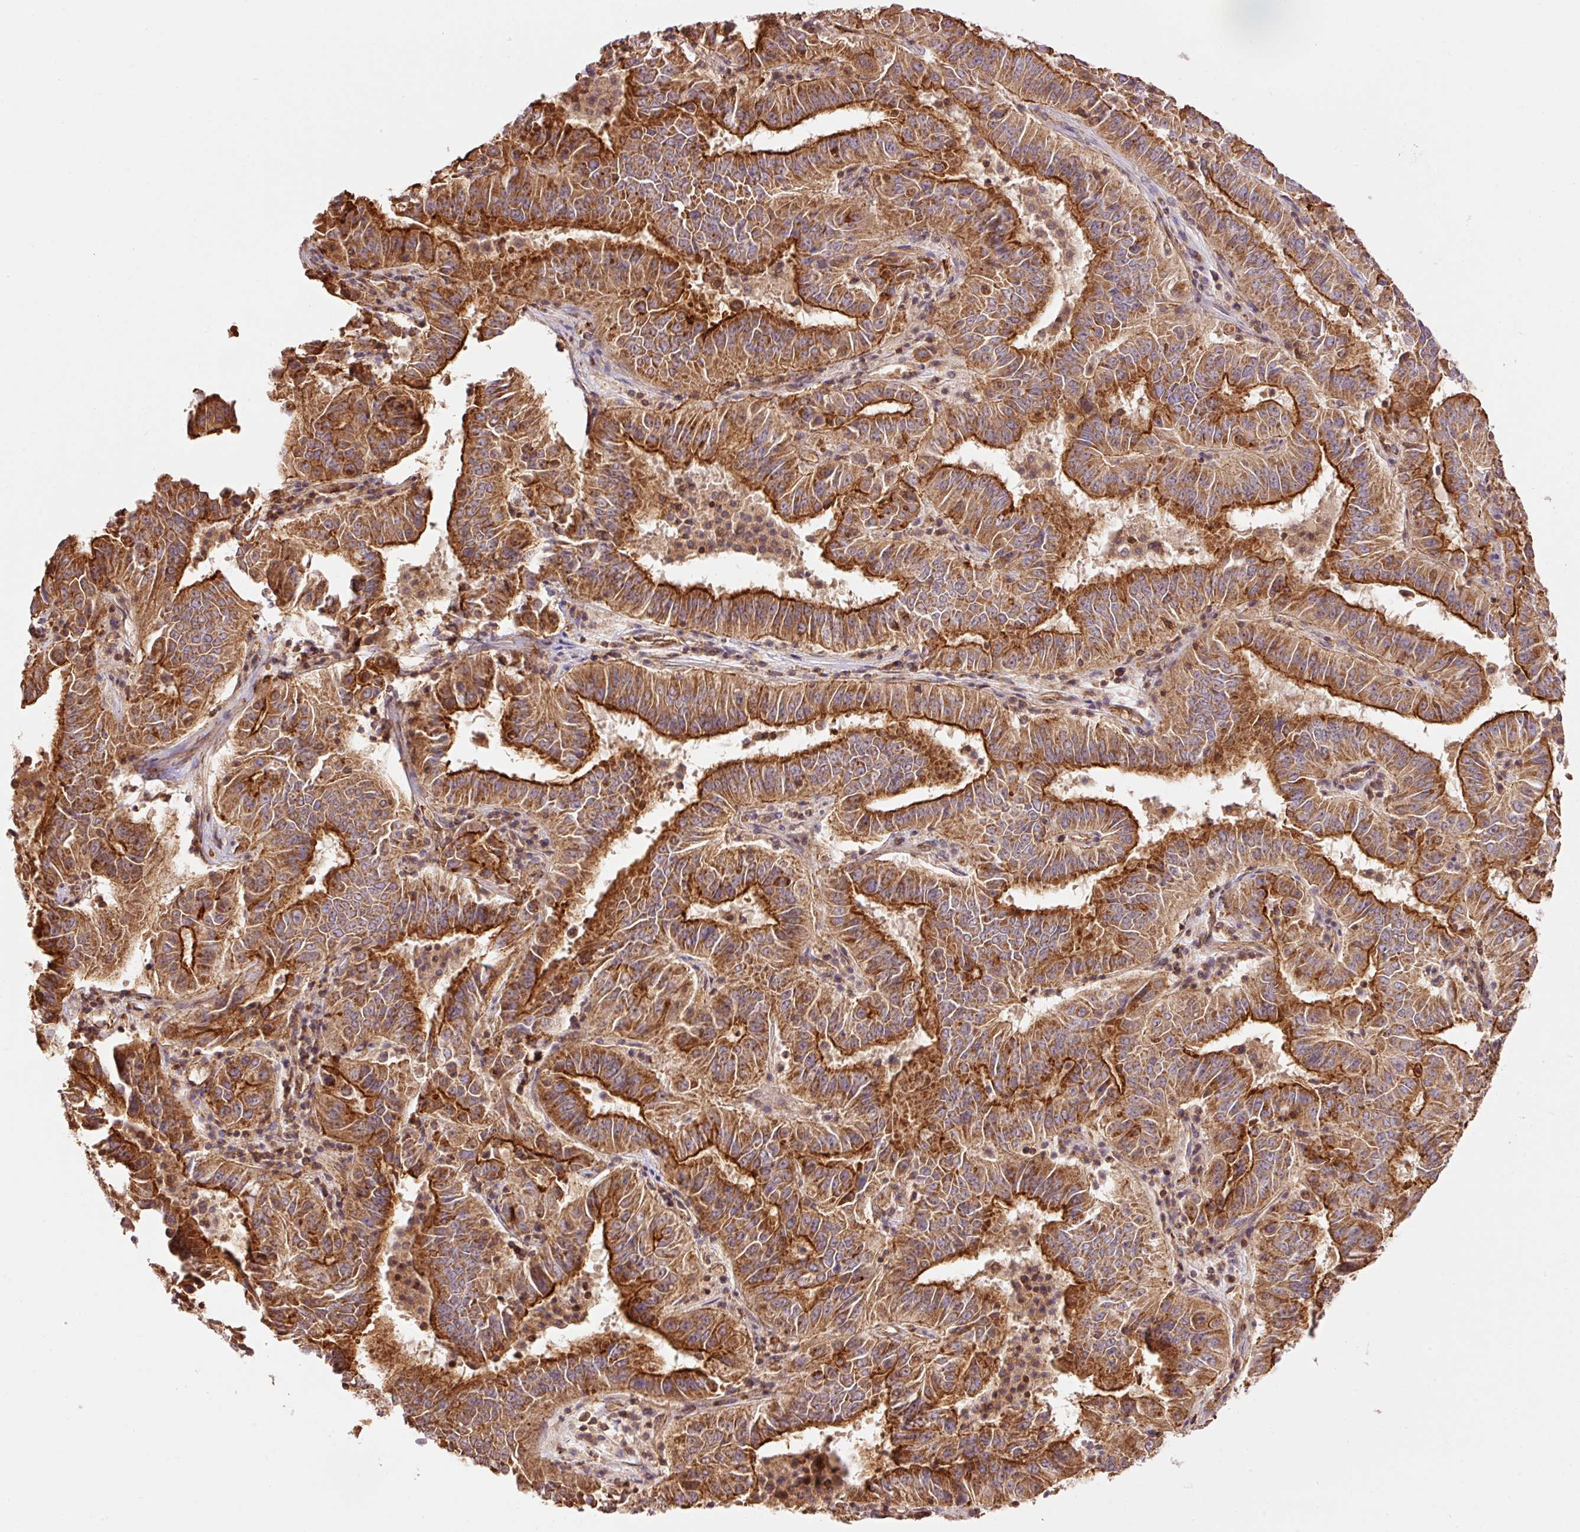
{"staining": {"intensity": "strong", "quantity": ">75%", "location": "cytoplasmic/membranous"}, "tissue": "pancreatic cancer", "cell_type": "Tumor cells", "image_type": "cancer", "snomed": [{"axis": "morphology", "description": "Adenocarcinoma, NOS"}, {"axis": "topography", "description": "Pancreas"}], "caption": "Protein staining shows strong cytoplasmic/membranous staining in approximately >75% of tumor cells in pancreatic cancer (adenocarcinoma).", "gene": "ADCY4", "patient": {"sex": "male", "age": 63}}